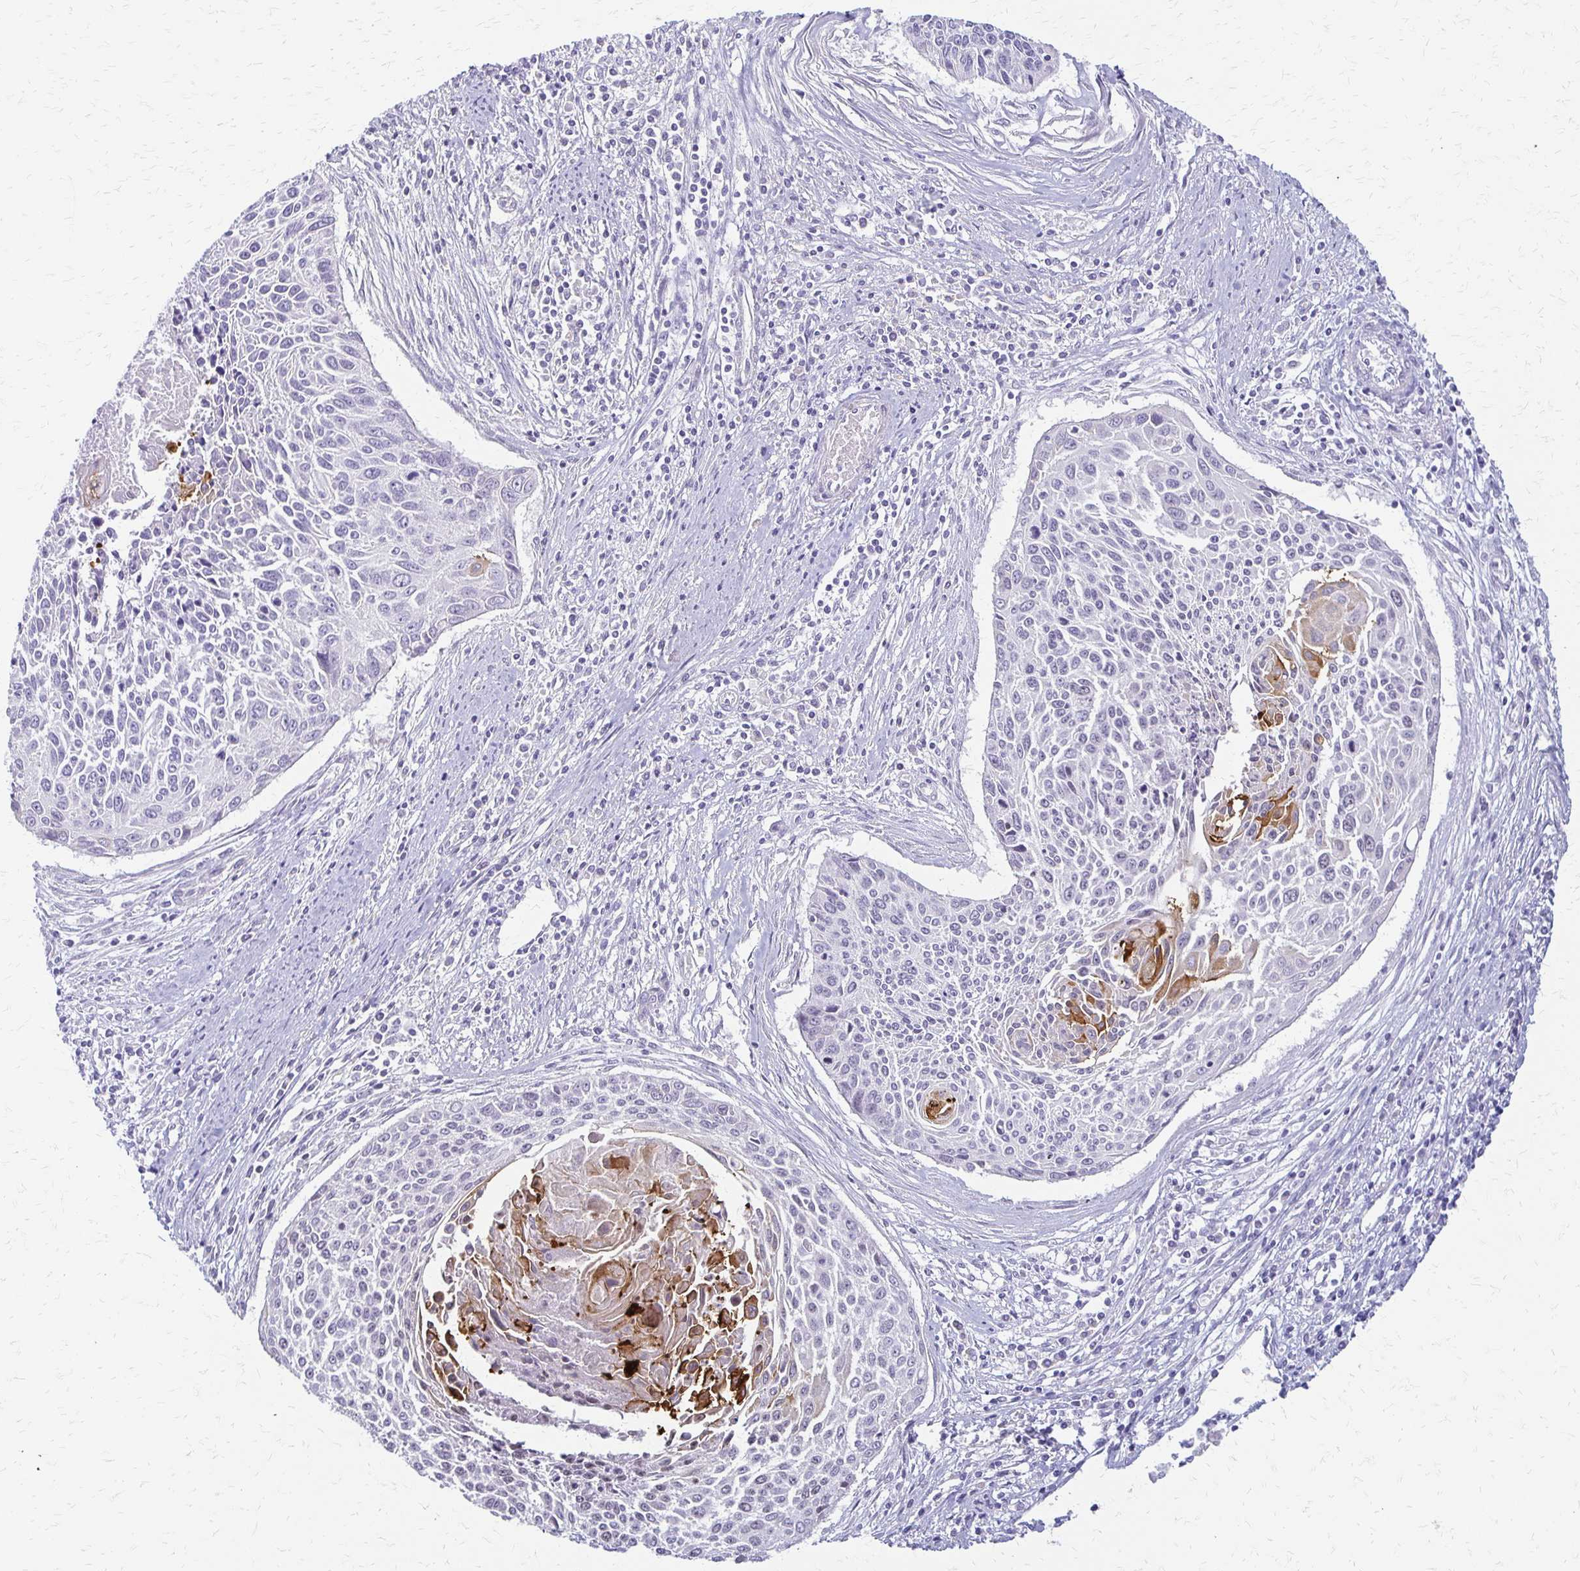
{"staining": {"intensity": "negative", "quantity": "none", "location": "none"}, "tissue": "cervical cancer", "cell_type": "Tumor cells", "image_type": "cancer", "snomed": [{"axis": "morphology", "description": "Squamous cell carcinoma, NOS"}, {"axis": "topography", "description": "Cervix"}], "caption": "An immunohistochemistry (IHC) image of cervical squamous cell carcinoma is shown. There is no staining in tumor cells of cervical squamous cell carcinoma. (DAB IHC with hematoxylin counter stain).", "gene": "IVL", "patient": {"sex": "female", "age": 55}}